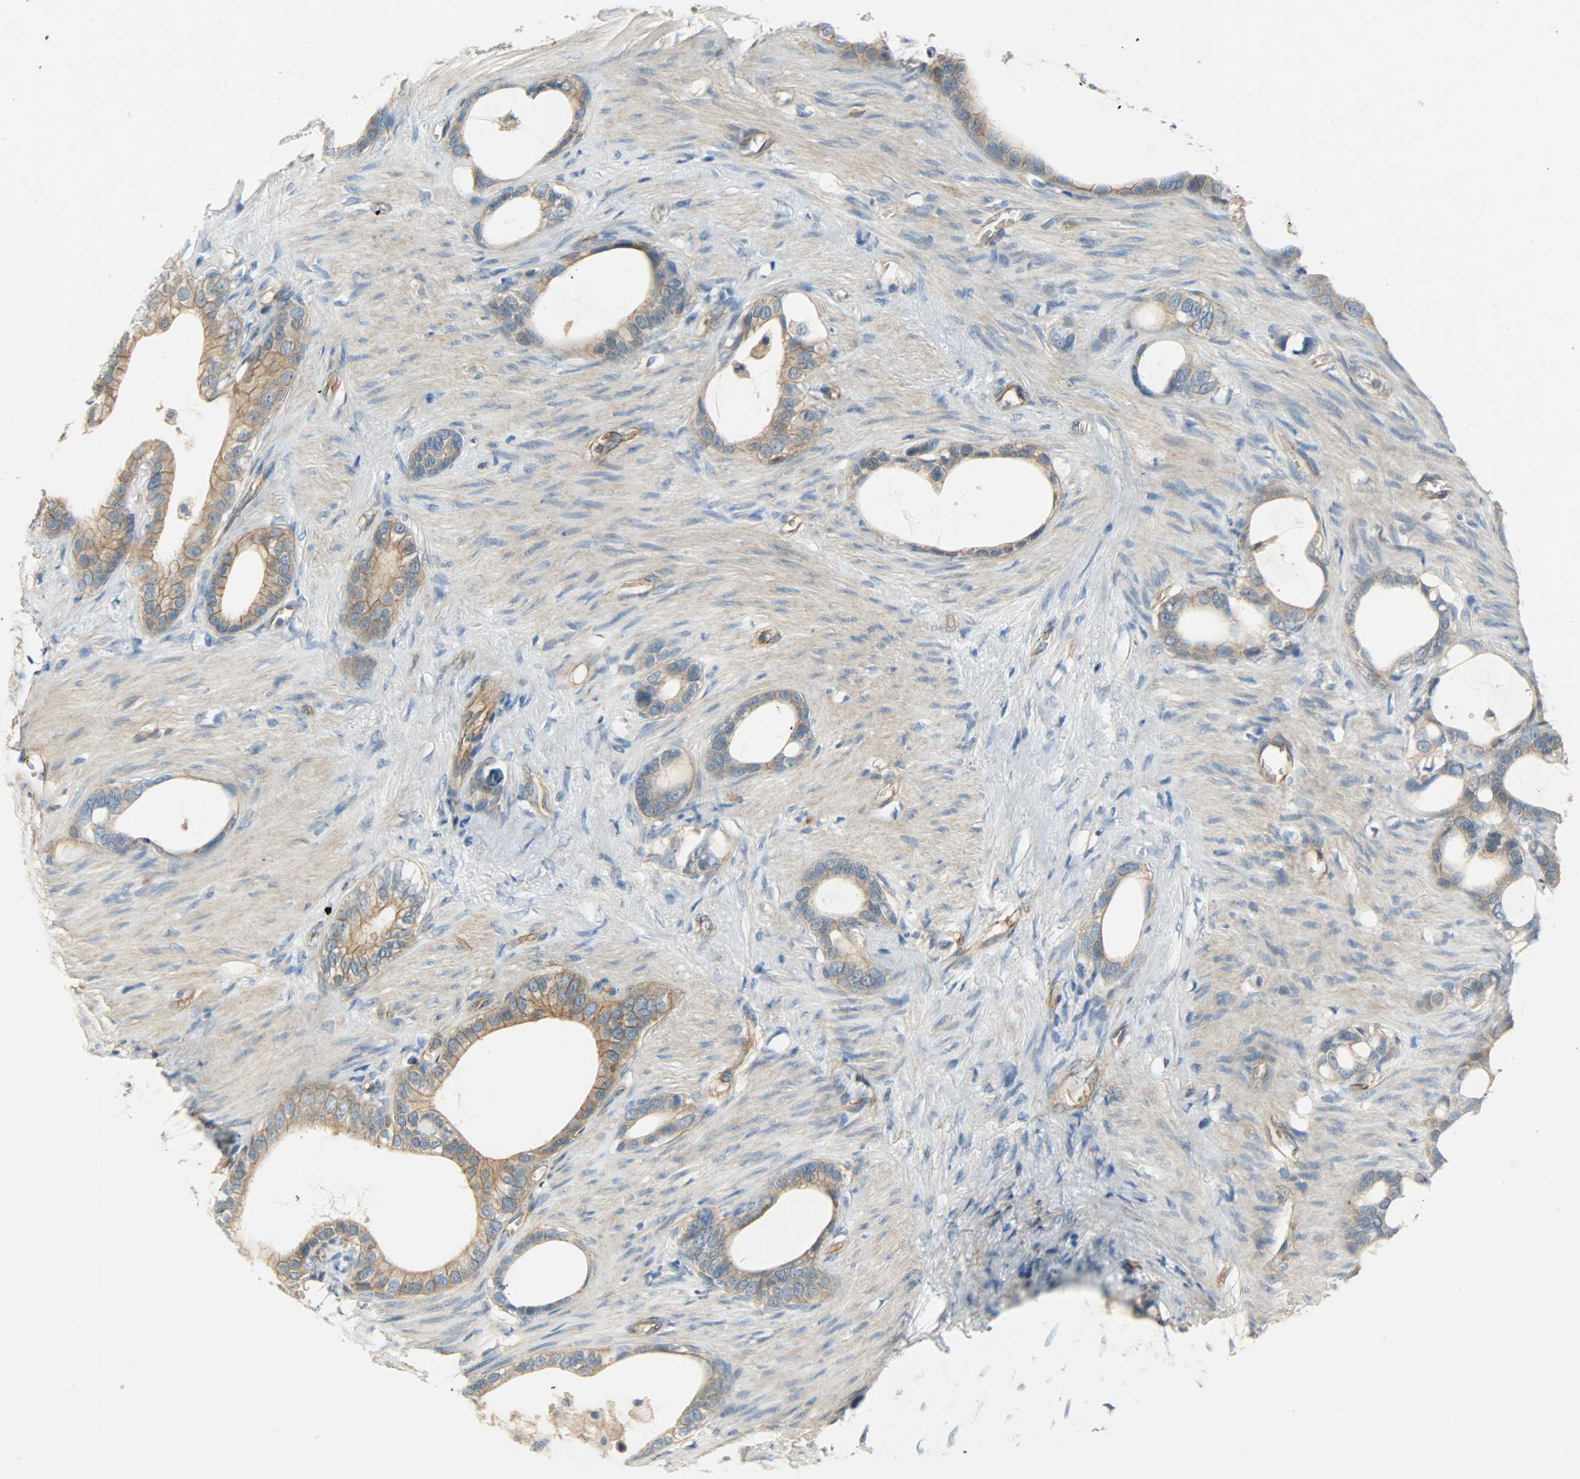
{"staining": {"intensity": "moderate", "quantity": ">75%", "location": "cytoplasmic/membranous"}, "tissue": "stomach cancer", "cell_type": "Tumor cells", "image_type": "cancer", "snomed": [{"axis": "morphology", "description": "Adenocarcinoma, NOS"}, {"axis": "topography", "description": "Stomach"}], "caption": "This micrograph demonstrates stomach cancer (adenocarcinoma) stained with IHC to label a protein in brown. The cytoplasmic/membranous of tumor cells show moderate positivity for the protein. Nuclei are counter-stained blue.", "gene": "KIAA1217", "patient": {"sex": "female", "age": 75}}